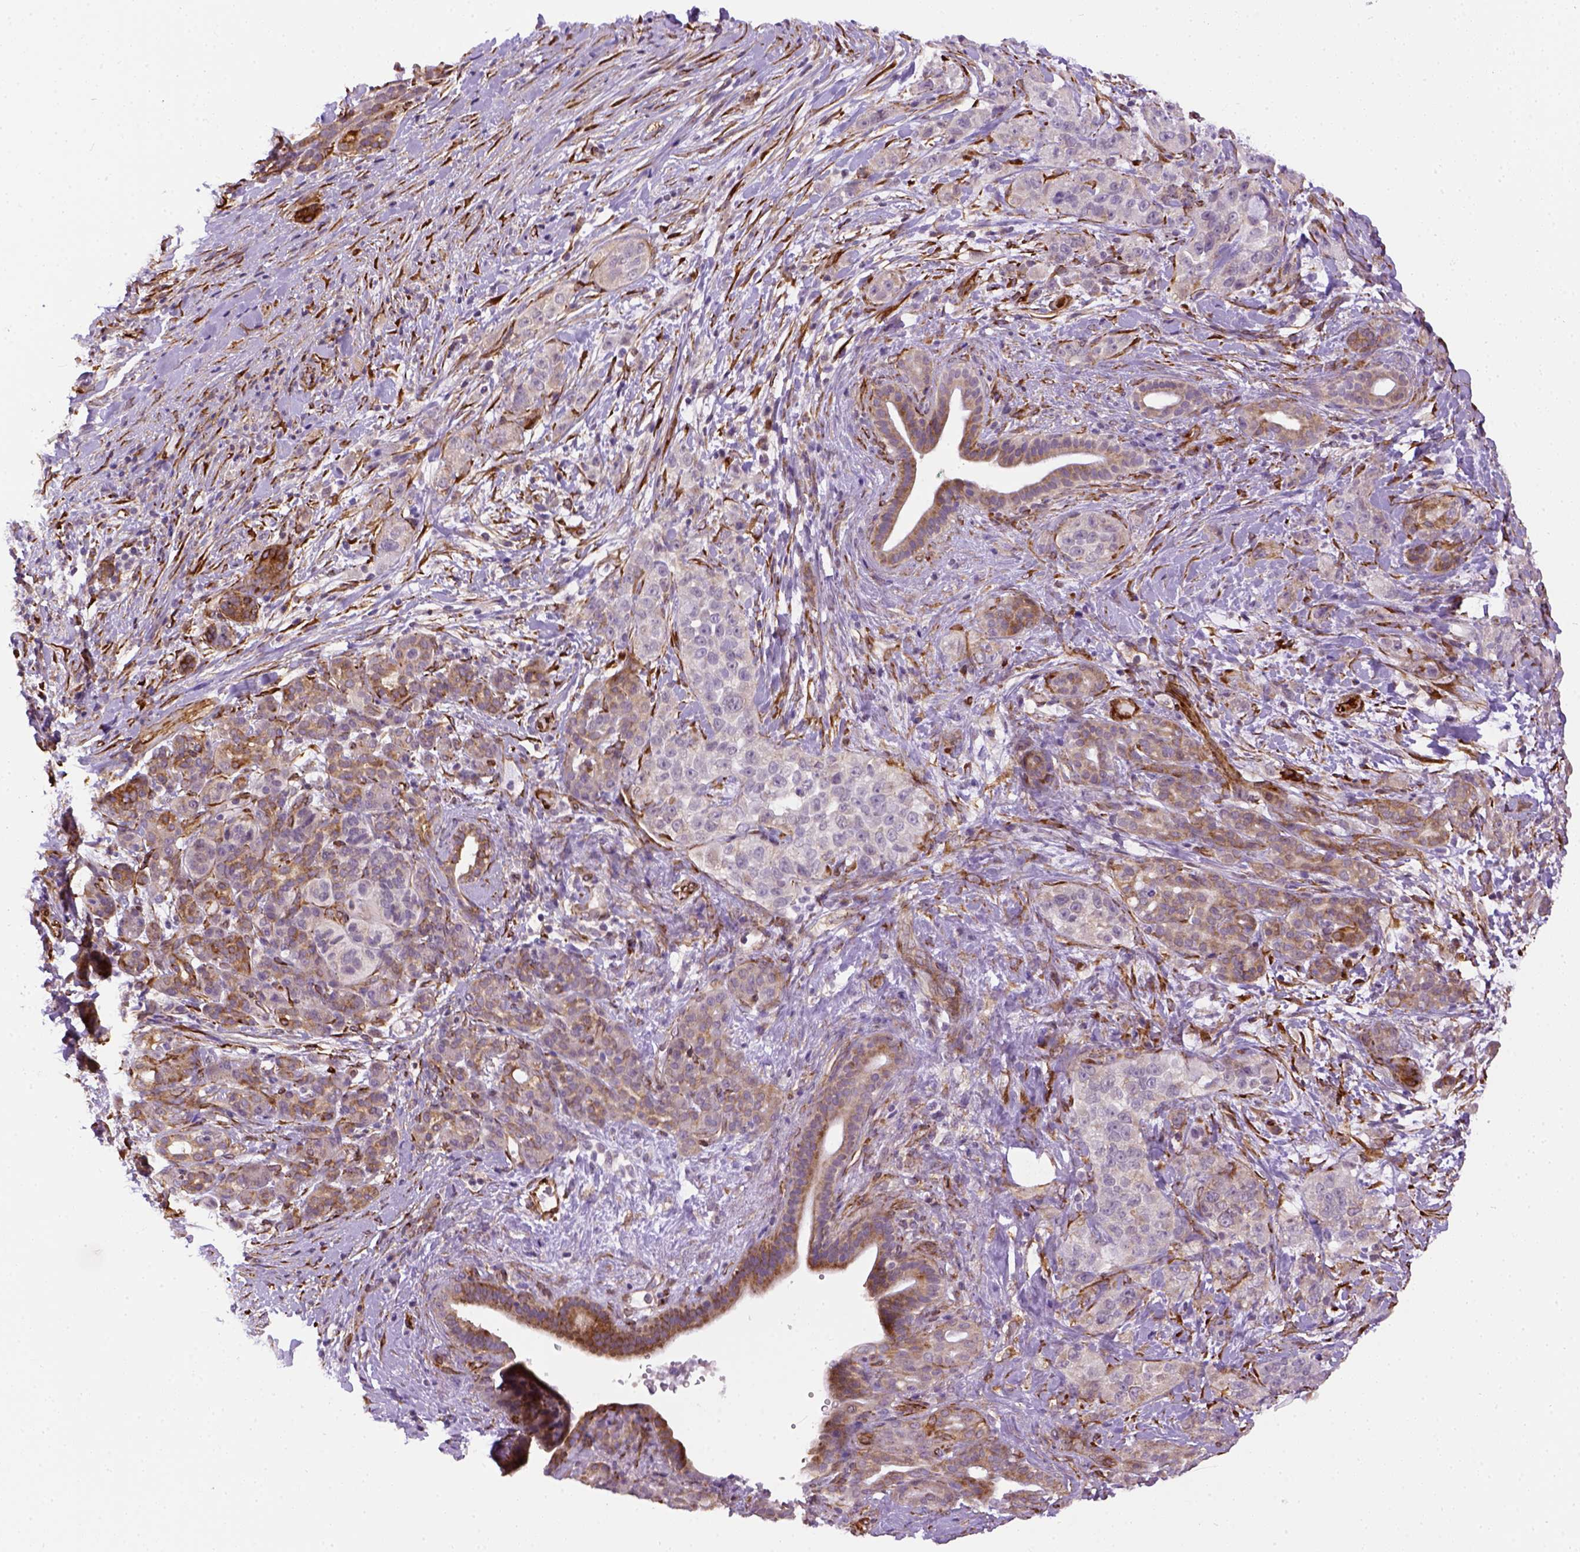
{"staining": {"intensity": "weak", "quantity": "25%-75%", "location": "cytoplasmic/membranous"}, "tissue": "pancreatic cancer", "cell_type": "Tumor cells", "image_type": "cancer", "snomed": [{"axis": "morphology", "description": "Adenocarcinoma, NOS"}, {"axis": "topography", "description": "Pancreas"}], "caption": "An IHC image of tumor tissue is shown. Protein staining in brown highlights weak cytoplasmic/membranous positivity in adenocarcinoma (pancreatic) within tumor cells.", "gene": "KAZN", "patient": {"sex": "male", "age": 44}}